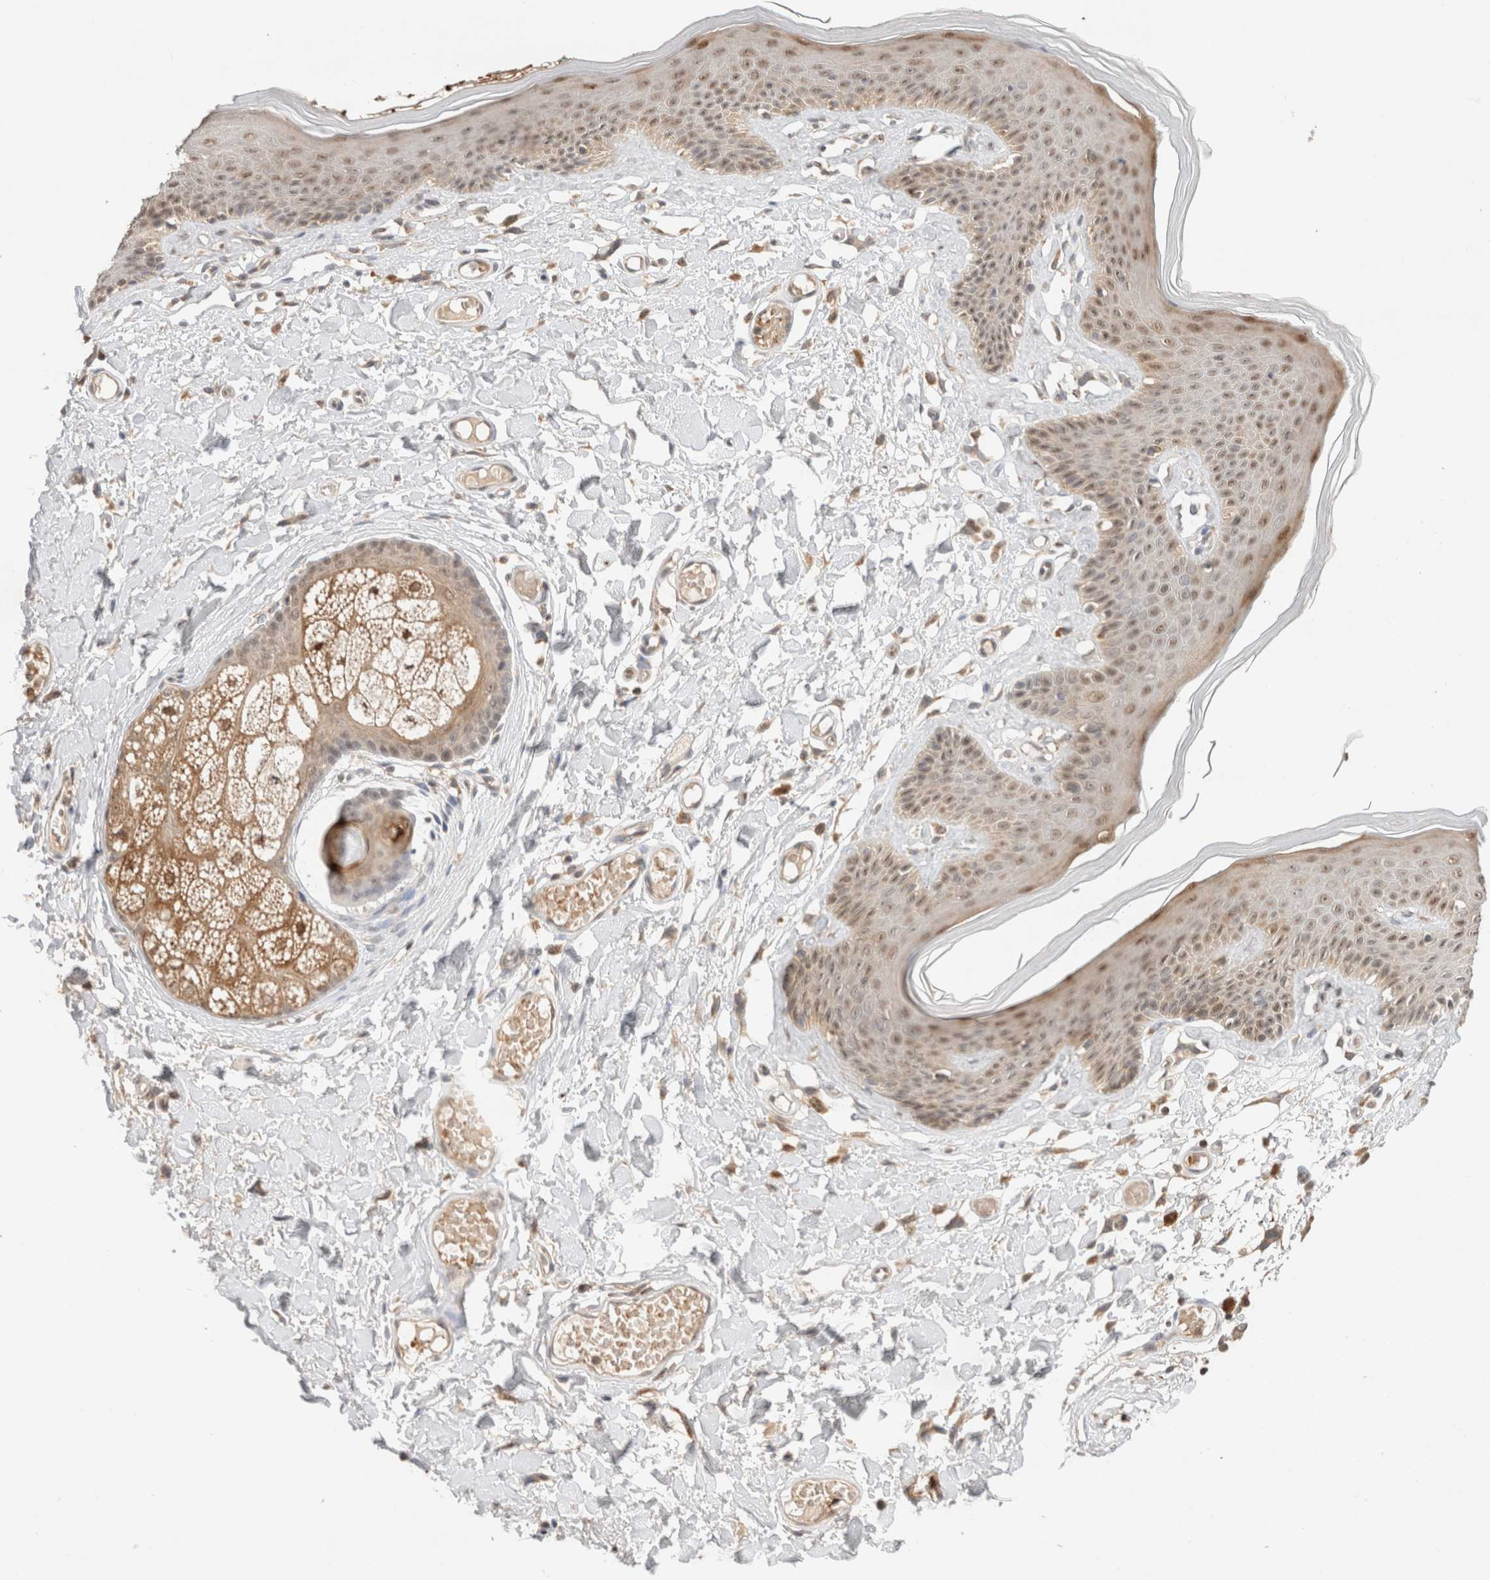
{"staining": {"intensity": "moderate", "quantity": ">75%", "location": "cytoplasmic/membranous,nuclear"}, "tissue": "skin", "cell_type": "Epidermal cells", "image_type": "normal", "snomed": [{"axis": "morphology", "description": "Normal tissue, NOS"}, {"axis": "topography", "description": "Vulva"}], "caption": "Protein staining of unremarkable skin reveals moderate cytoplasmic/membranous,nuclear positivity in about >75% of epidermal cells.", "gene": "CA13", "patient": {"sex": "female", "age": 73}}